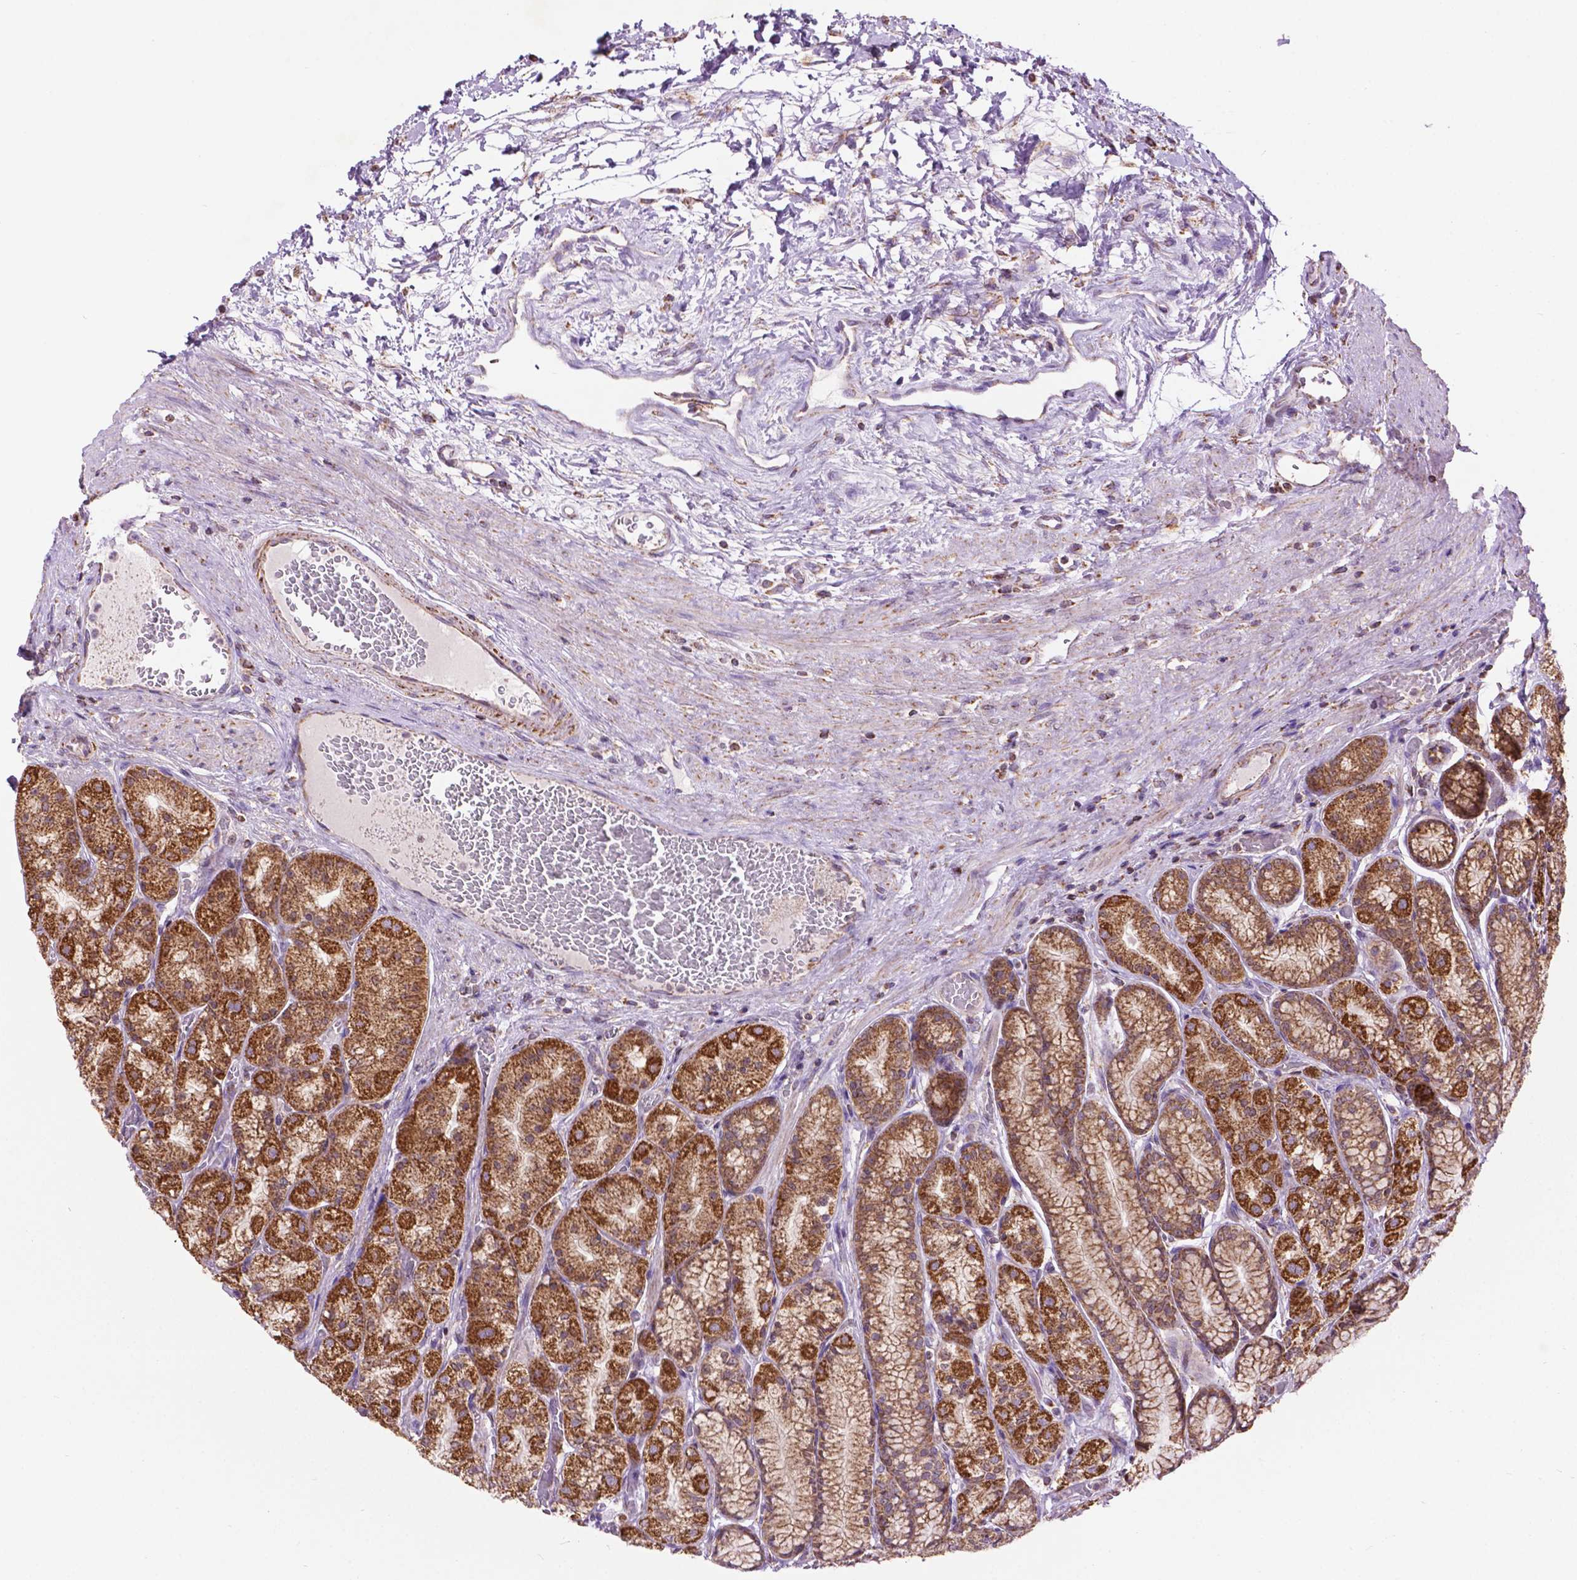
{"staining": {"intensity": "strong", "quantity": "25%-75%", "location": "cytoplasmic/membranous"}, "tissue": "stomach", "cell_type": "Glandular cells", "image_type": "normal", "snomed": [{"axis": "morphology", "description": "Normal tissue, NOS"}, {"axis": "morphology", "description": "Adenocarcinoma, NOS"}, {"axis": "morphology", "description": "Adenocarcinoma, High grade"}, {"axis": "topography", "description": "Stomach, upper"}, {"axis": "topography", "description": "Stomach"}], "caption": "Normal stomach exhibits strong cytoplasmic/membranous expression in approximately 25%-75% of glandular cells.", "gene": "PYCR3", "patient": {"sex": "female", "age": 65}}